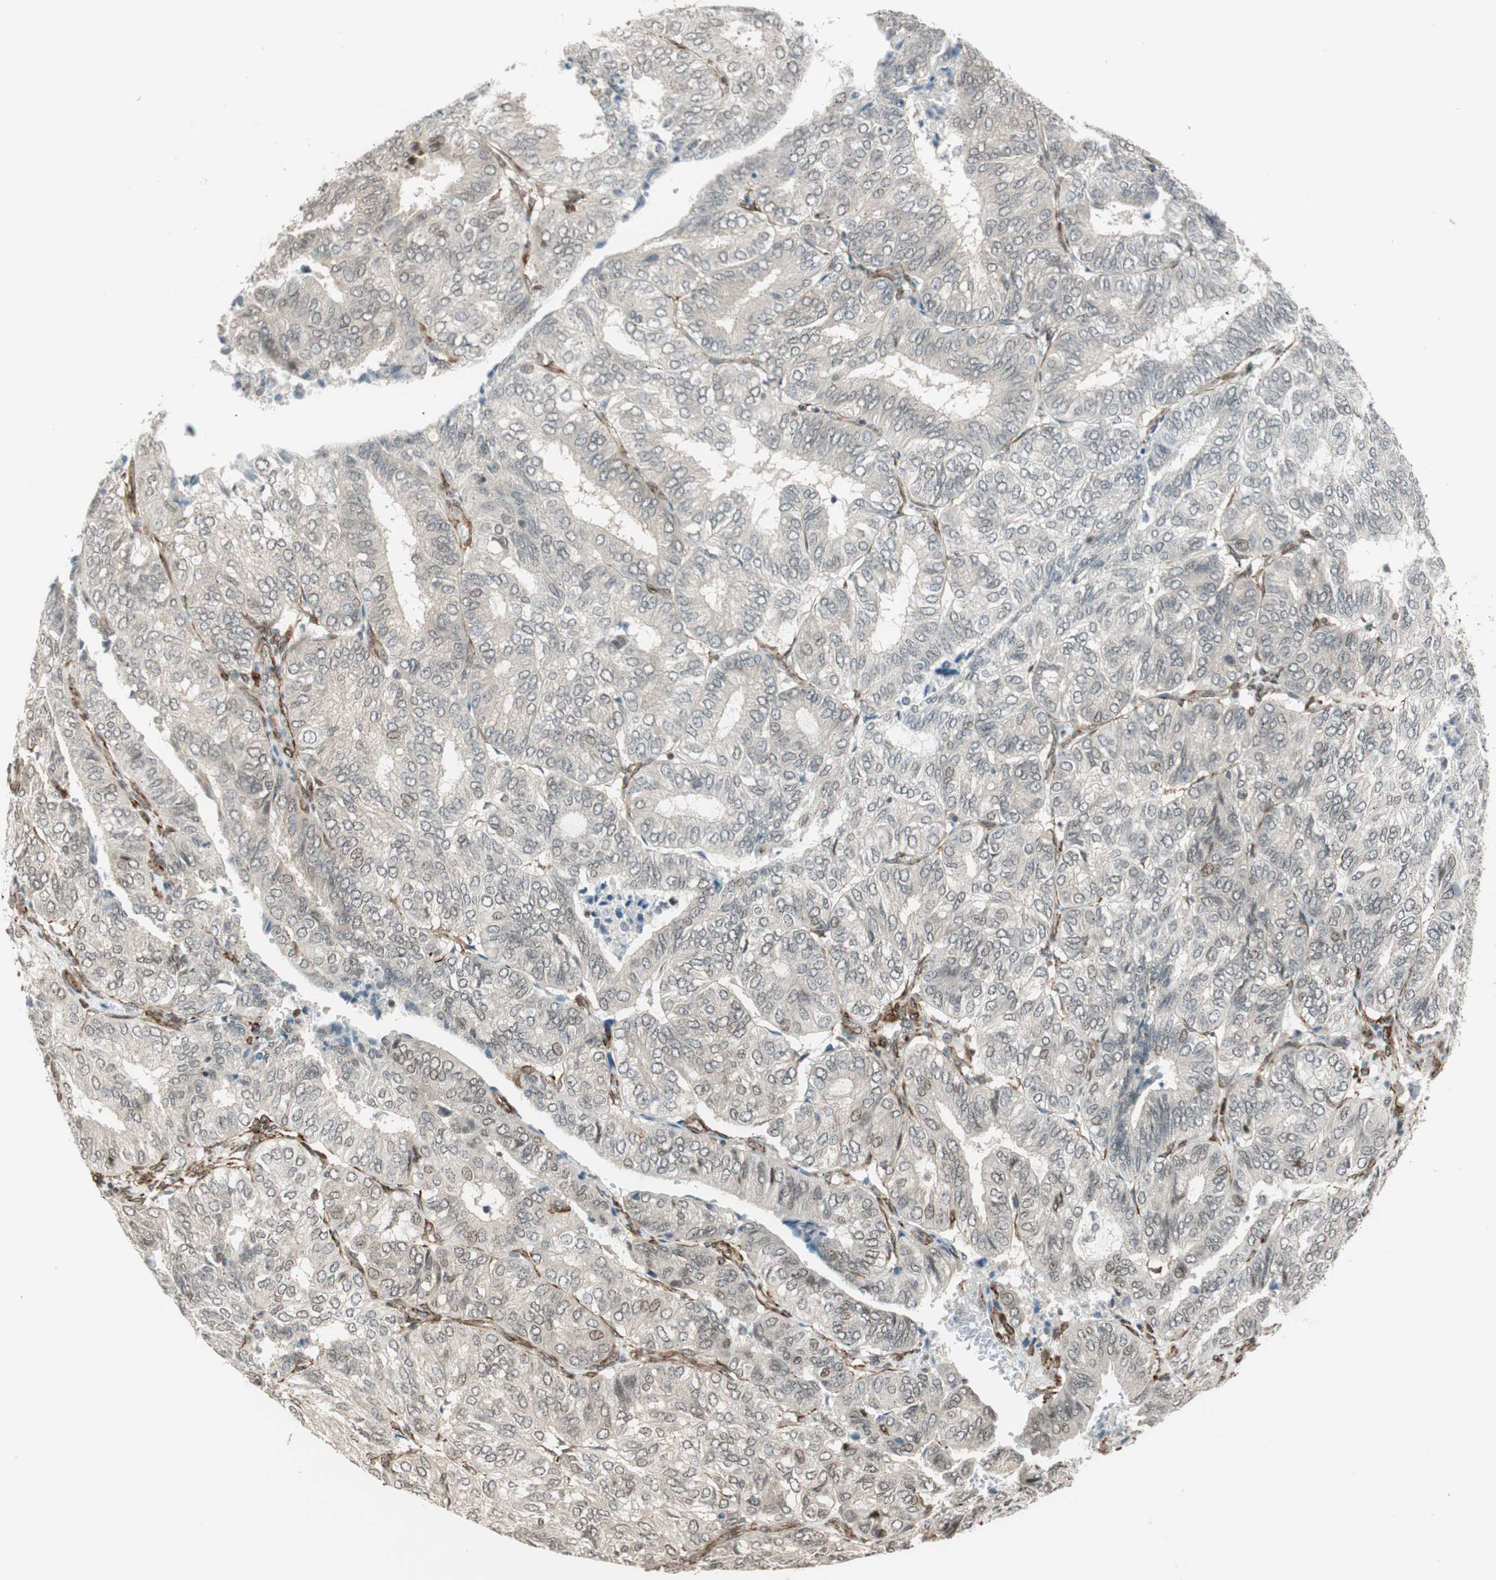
{"staining": {"intensity": "negative", "quantity": "none", "location": "none"}, "tissue": "endometrial cancer", "cell_type": "Tumor cells", "image_type": "cancer", "snomed": [{"axis": "morphology", "description": "Adenocarcinoma, NOS"}, {"axis": "topography", "description": "Uterus"}], "caption": "This histopathology image is of adenocarcinoma (endometrial) stained with immunohistochemistry (IHC) to label a protein in brown with the nuclei are counter-stained blue. There is no expression in tumor cells.", "gene": "CDK19", "patient": {"sex": "female", "age": 60}}